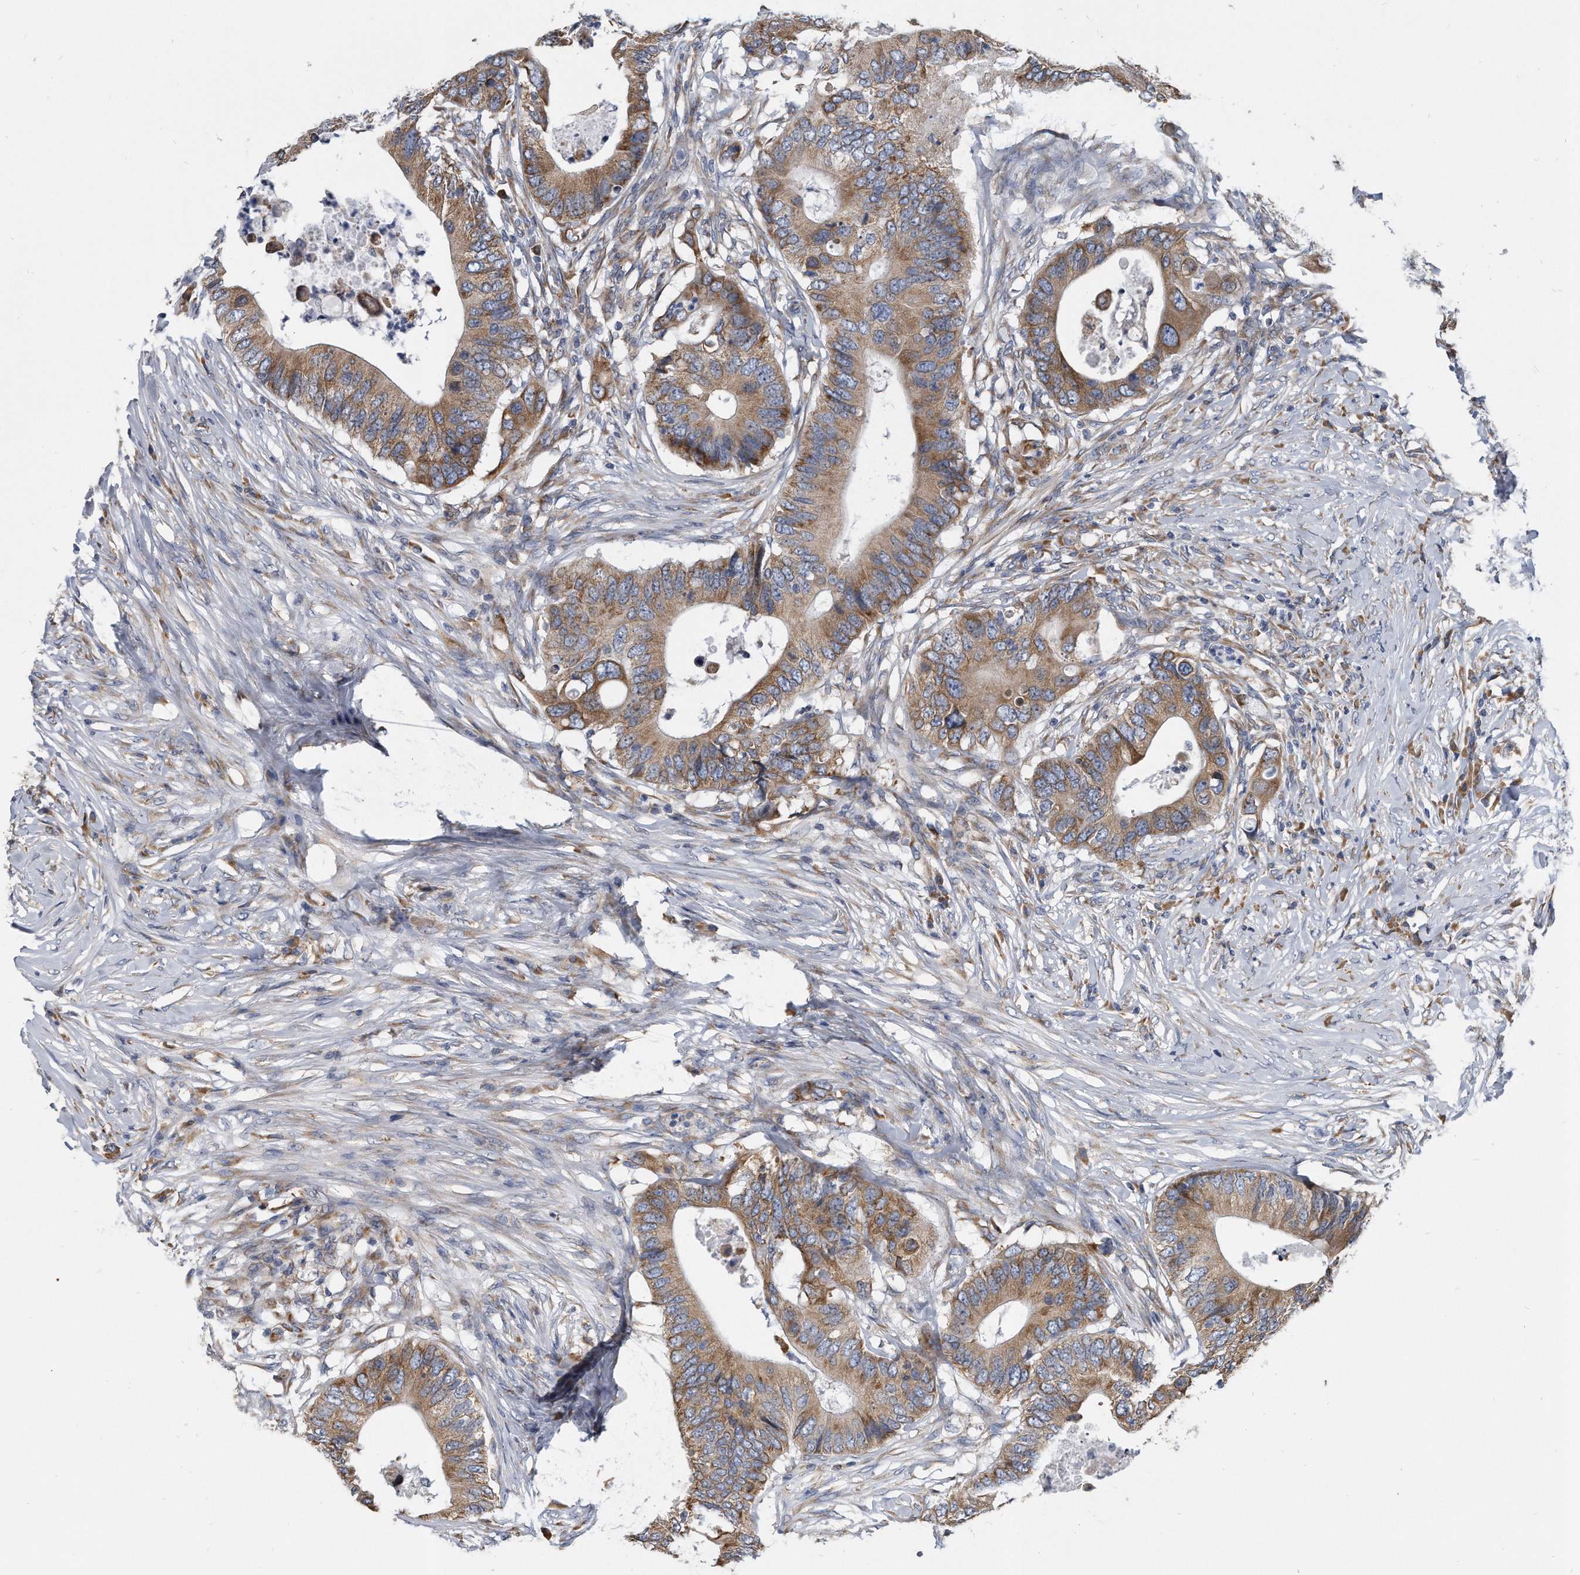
{"staining": {"intensity": "moderate", "quantity": ">75%", "location": "cytoplasmic/membranous"}, "tissue": "colorectal cancer", "cell_type": "Tumor cells", "image_type": "cancer", "snomed": [{"axis": "morphology", "description": "Adenocarcinoma, NOS"}, {"axis": "topography", "description": "Colon"}], "caption": "IHC image of neoplastic tissue: colorectal adenocarcinoma stained using immunohistochemistry exhibits medium levels of moderate protein expression localized specifically in the cytoplasmic/membranous of tumor cells, appearing as a cytoplasmic/membranous brown color.", "gene": "CCDC47", "patient": {"sex": "male", "age": 71}}